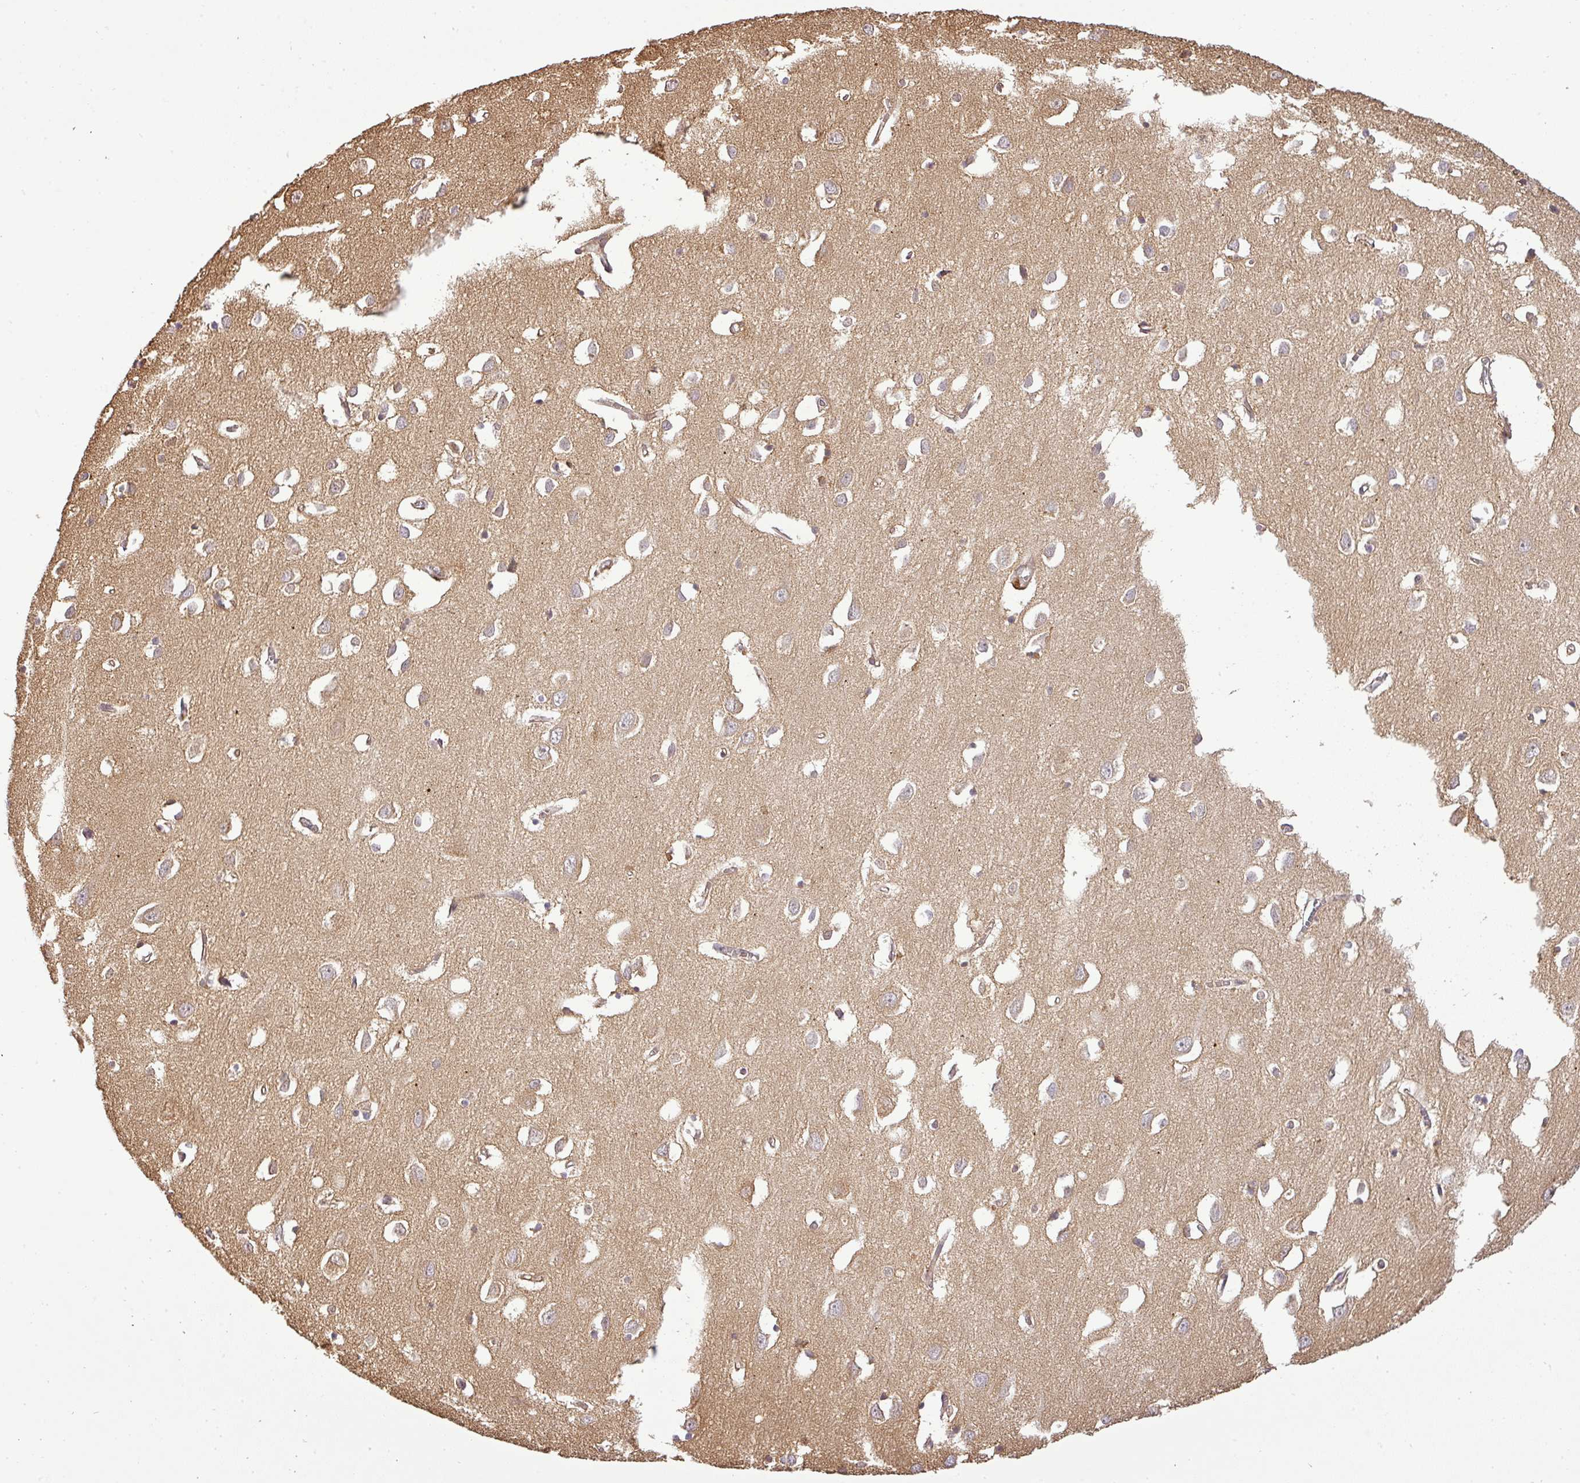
{"staining": {"intensity": "moderate", "quantity": "25%-75%", "location": "cytoplasmic/membranous"}, "tissue": "cerebral cortex", "cell_type": "Endothelial cells", "image_type": "normal", "snomed": [{"axis": "morphology", "description": "Normal tissue, NOS"}, {"axis": "topography", "description": "Cerebral cortex"}], "caption": "Protein expression analysis of normal cerebral cortex exhibits moderate cytoplasmic/membranous expression in about 25%-75% of endothelial cells.", "gene": "FAIM", "patient": {"sex": "female", "age": 64}}